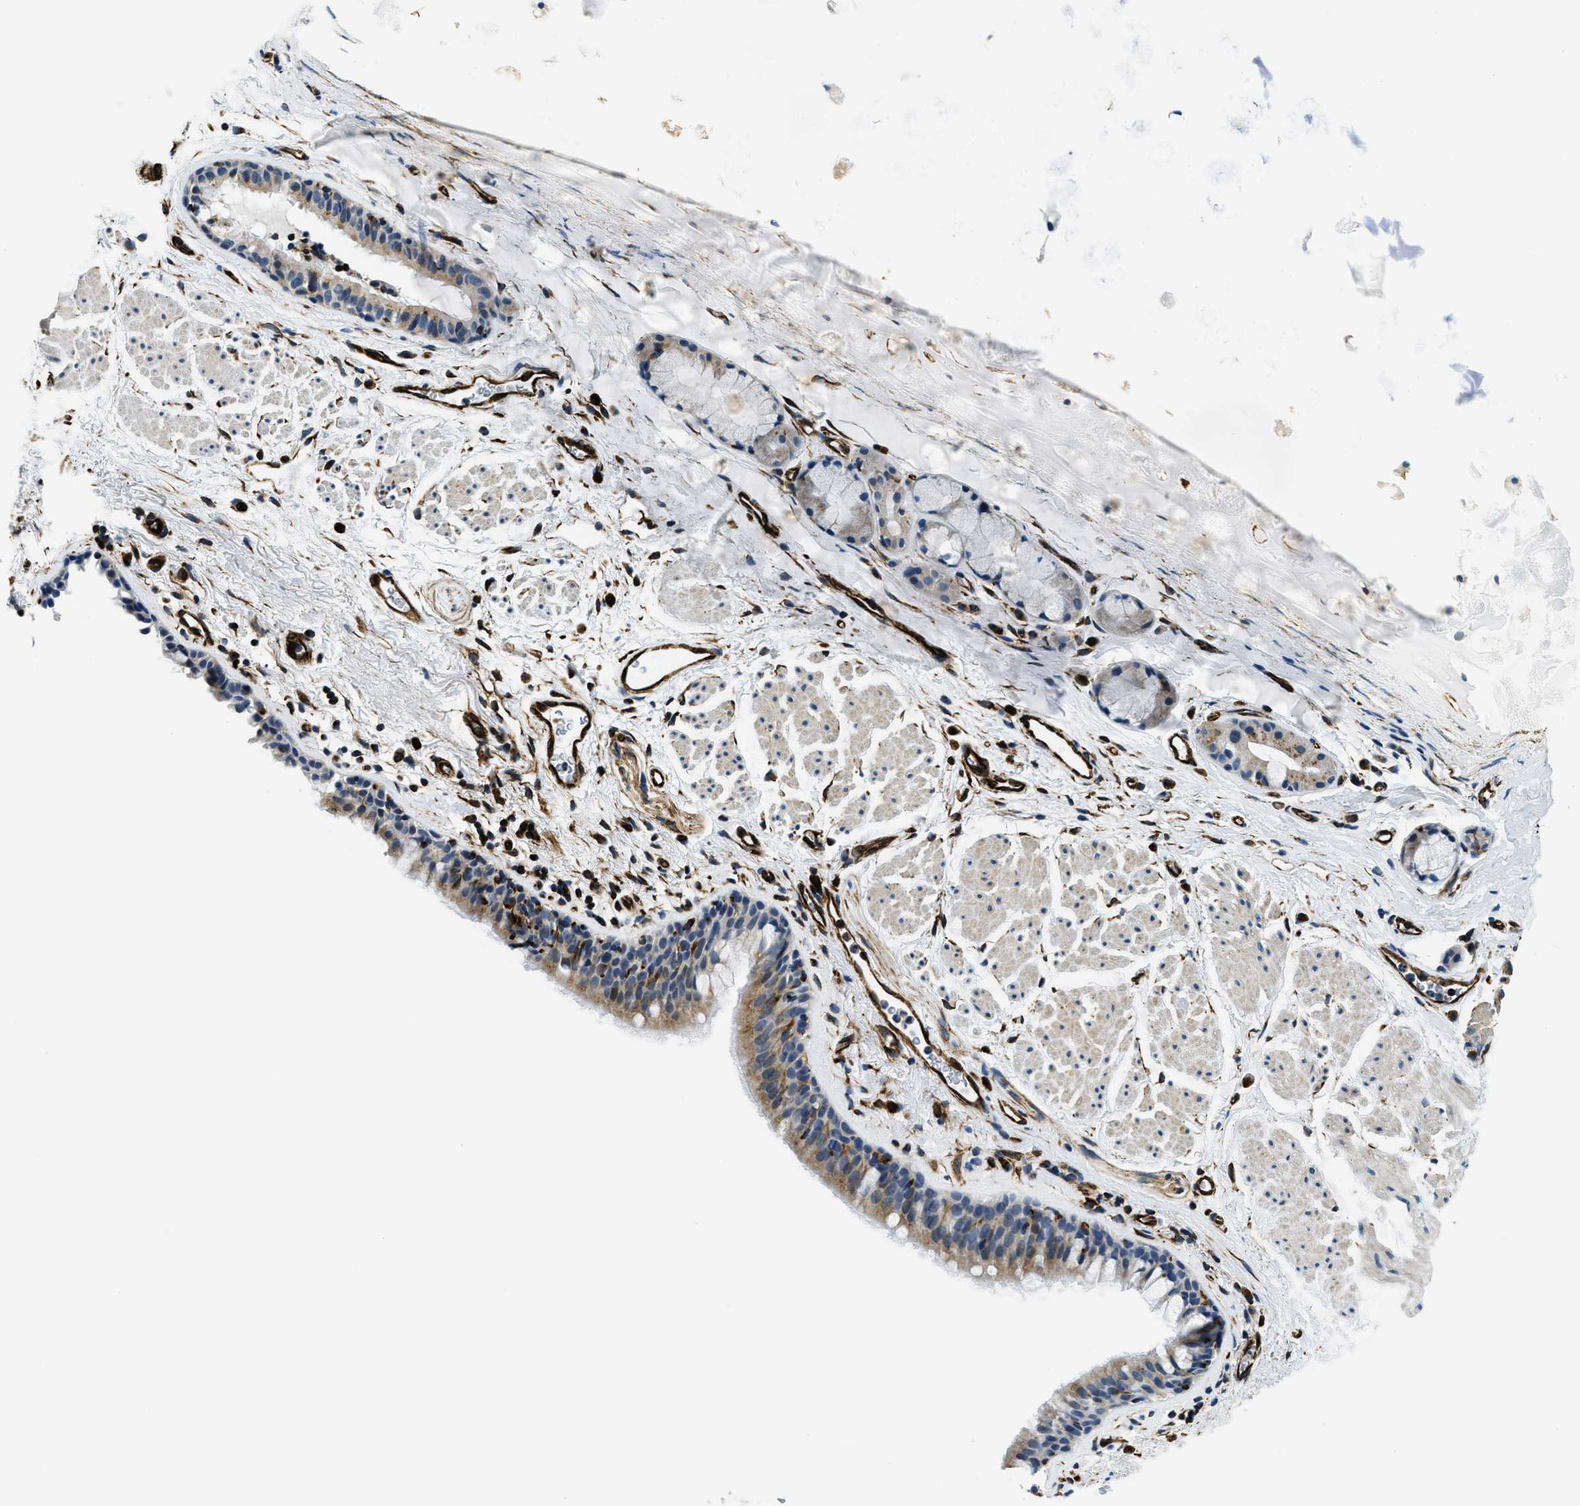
{"staining": {"intensity": "moderate", "quantity": "25%-75%", "location": "cytoplasmic/membranous"}, "tissue": "bronchus", "cell_type": "Respiratory epithelial cells", "image_type": "normal", "snomed": [{"axis": "morphology", "description": "Normal tissue, NOS"}, {"axis": "topography", "description": "Cartilage tissue"}, {"axis": "topography", "description": "Bronchus"}], "caption": "High-power microscopy captured an IHC image of unremarkable bronchus, revealing moderate cytoplasmic/membranous staining in about 25%-75% of respiratory epithelial cells. (DAB (3,3'-diaminobenzidine) IHC with brightfield microscopy, high magnification).", "gene": "GNS", "patient": {"sex": "female", "age": 53}}